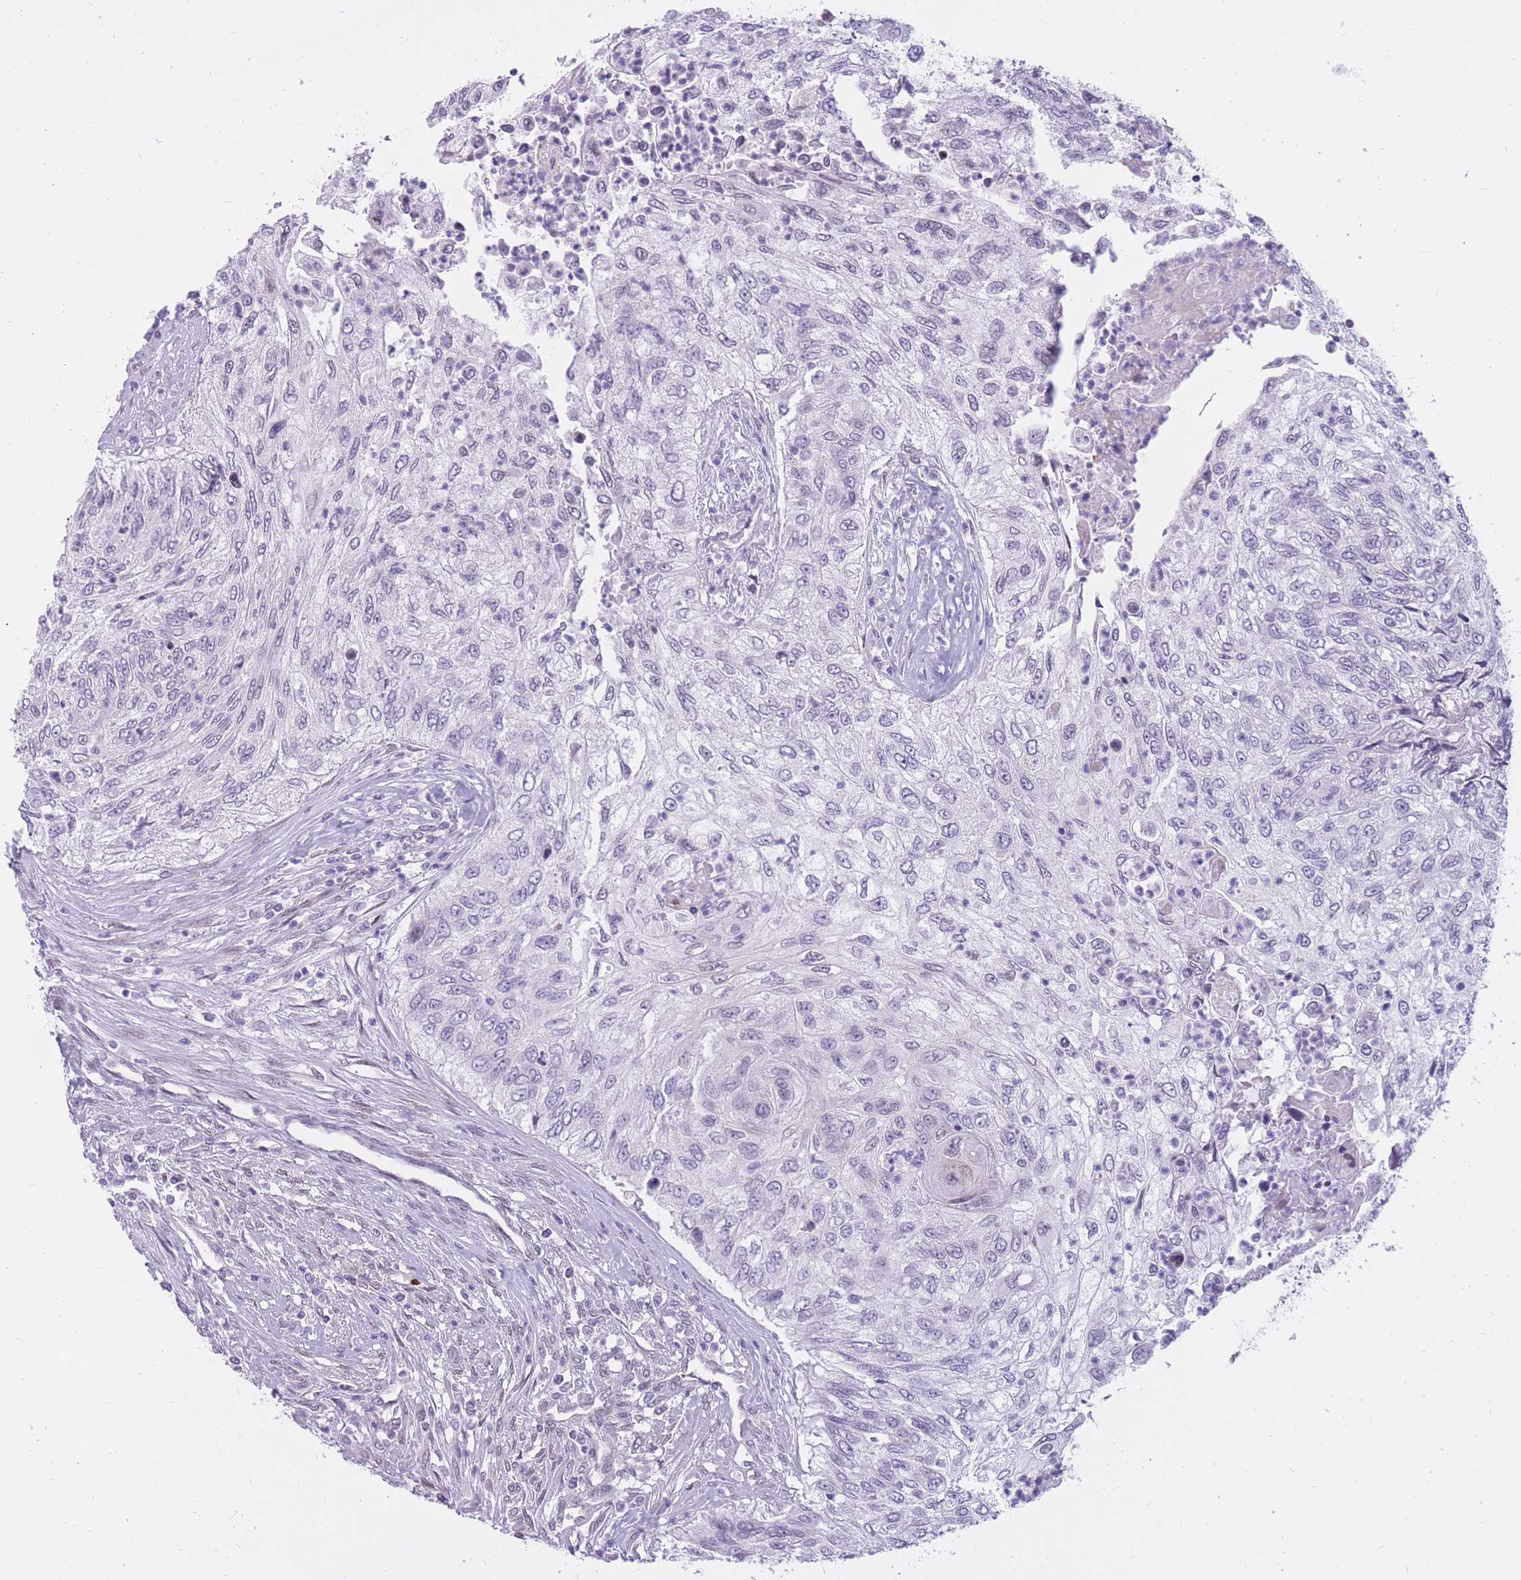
{"staining": {"intensity": "negative", "quantity": "none", "location": "none"}, "tissue": "urothelial cancer", "cell_type": "Tumor cells", "image_type": "cancer", "snomed": [{"axis": "morphology", "description": "Urothelial carcinoma, High grade"}, {"axis": "topography", "description": "Urinary bladder"}], "caption": "High magnification brightfield microscopy of high-grade urothelial carcinoma stained with DAB (brown) and counterstained with hematoxylin (blue): tumor cells show no significant staining.", "gene": "HOOK2", "patient": {"sex": "female", "age": 60}}